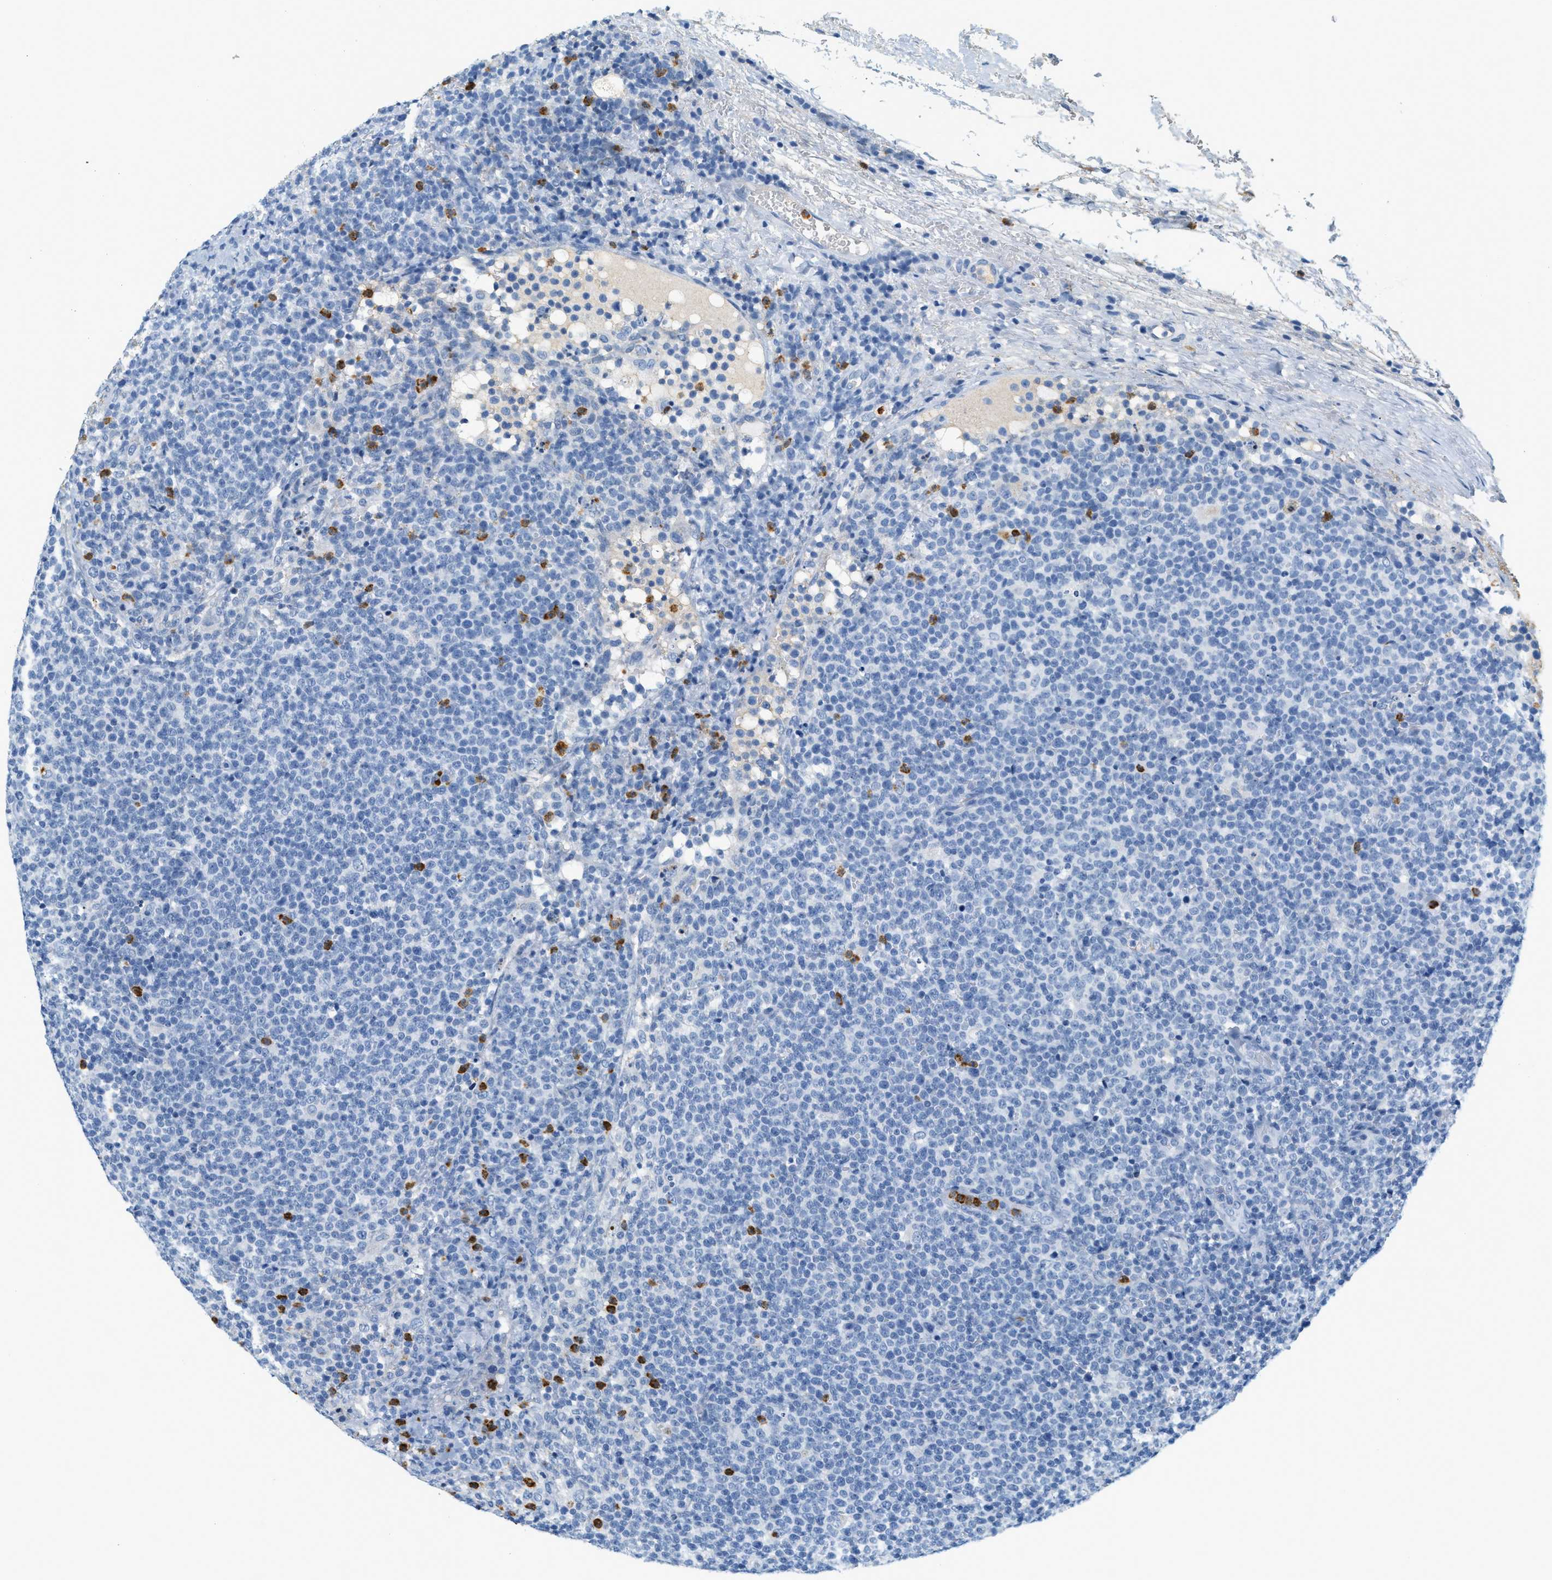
{"staining": {"intensity": "negative", "quantity": "none", "location": "none"}, "tissue": "lymphoma", "cell_type": "Tumor cells", "image_type": "cancer", "snomed": [{"axis": "morphology", "description": "Malignant lymphoma, non-Hodgkin's type, High grade"}, {"axis": "topography", "description": "Lymph node"}], "caption": "This is an immunohistochemistry histopathology image of malignant lymphoma, non-Hodgkin's type (high-grade). There is no positivity in tumor cells.", "gene": "LCN2", "patient": {"sex": "male", "age": 61}}